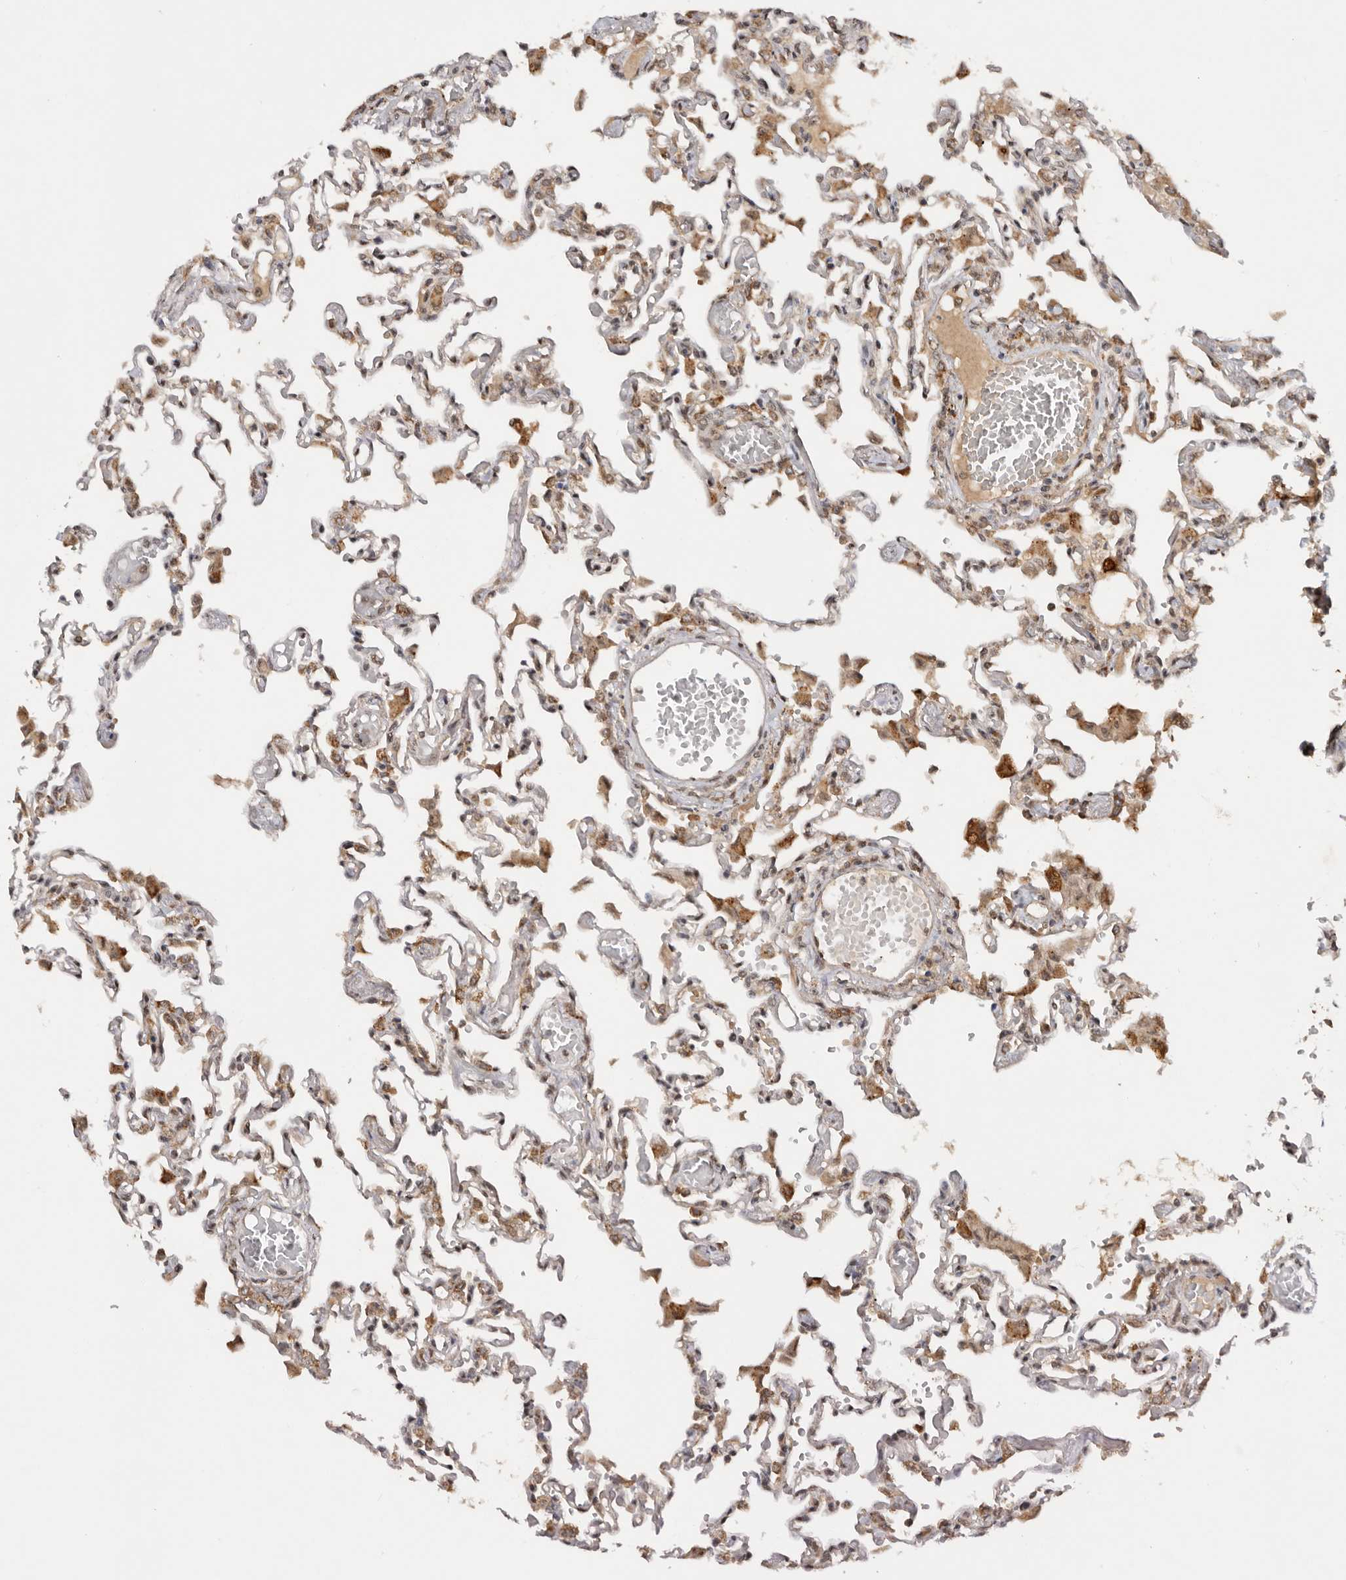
{"staining": {"intensity": "moderate", "quantity": "25%-75%", "location": "cytoplasmic/membranous"}, "tissue": "lung", "cell_type": "Alveolar cells", "image_type": "normal", "snomed": [{"axis": "morphology", "description": "Normal tissue, NOS"}, {"axis": "topography", "description": "Bronchus"}, {"axis": "topography", "description": "Lung"}], "caption": "Alveolar cells demonstrate medium levels of moderate cytoplasmic/membranous staining in about 25%-75% of cells in normal human lung.", "gene": "TARS2", "patient": {"sex": "female", "age": 49}}